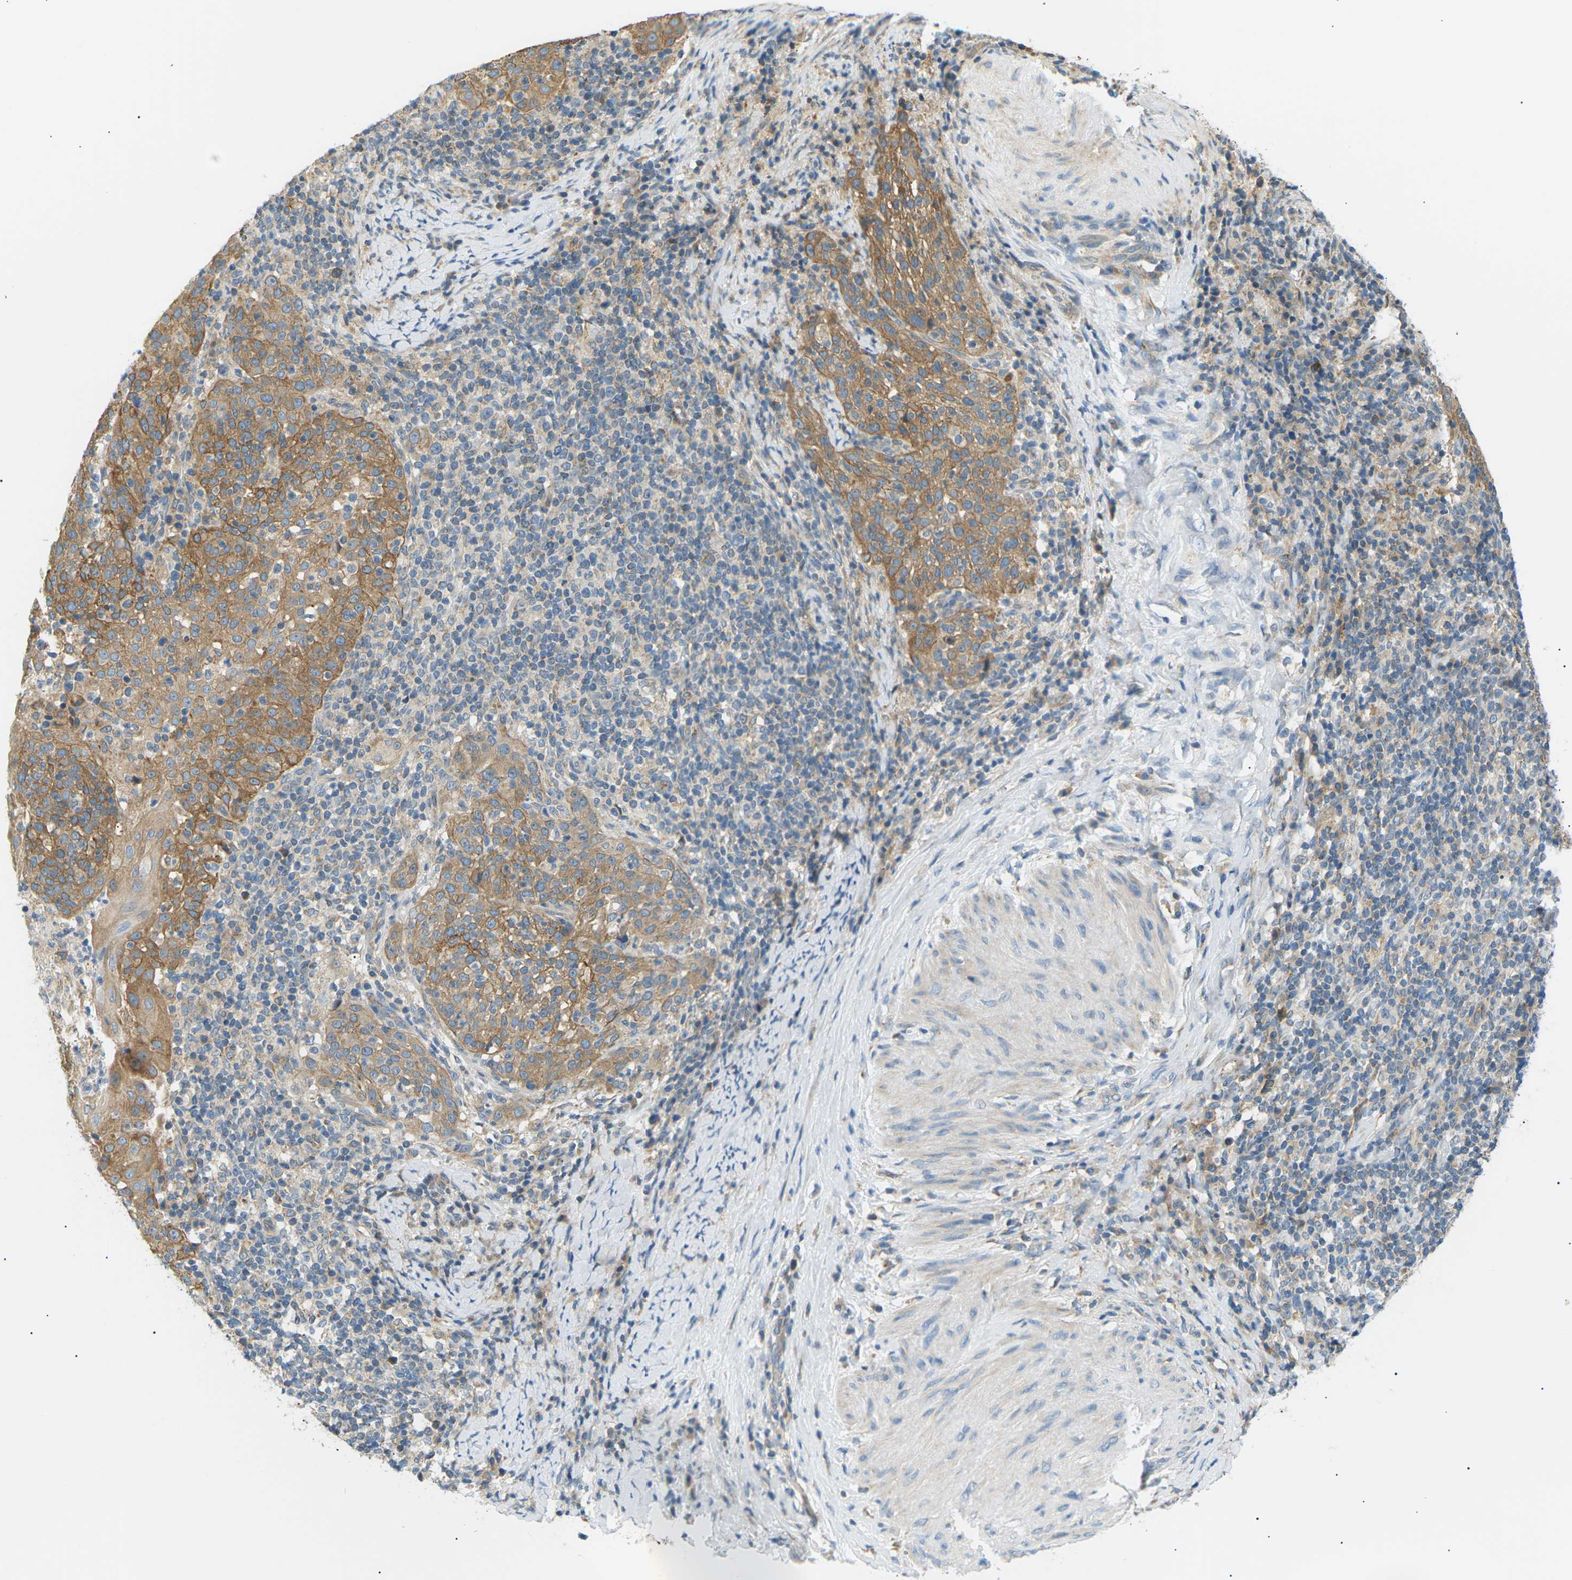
{"staining": {"intensity": "moderate", "quantity": ">75%", "location": "cytoplasmic/membranous"}, "tissue": "cervical cancer", "cell_type": "Tumor cells", "image_type": "cancer", "snomed": [{"axis": "morphology", "description": "Squamous cell carcinoma, NOS"}, {"axis": "topography", "description": "Cervix"}], "caption": "Protein analysis of cervical cancer tissue reveals moderate cytoplasmic/membranous staining in approximately >75% of tumor cells.", "gene": "TBC1D8", "patient": {"sex": "female", "age": 51}}